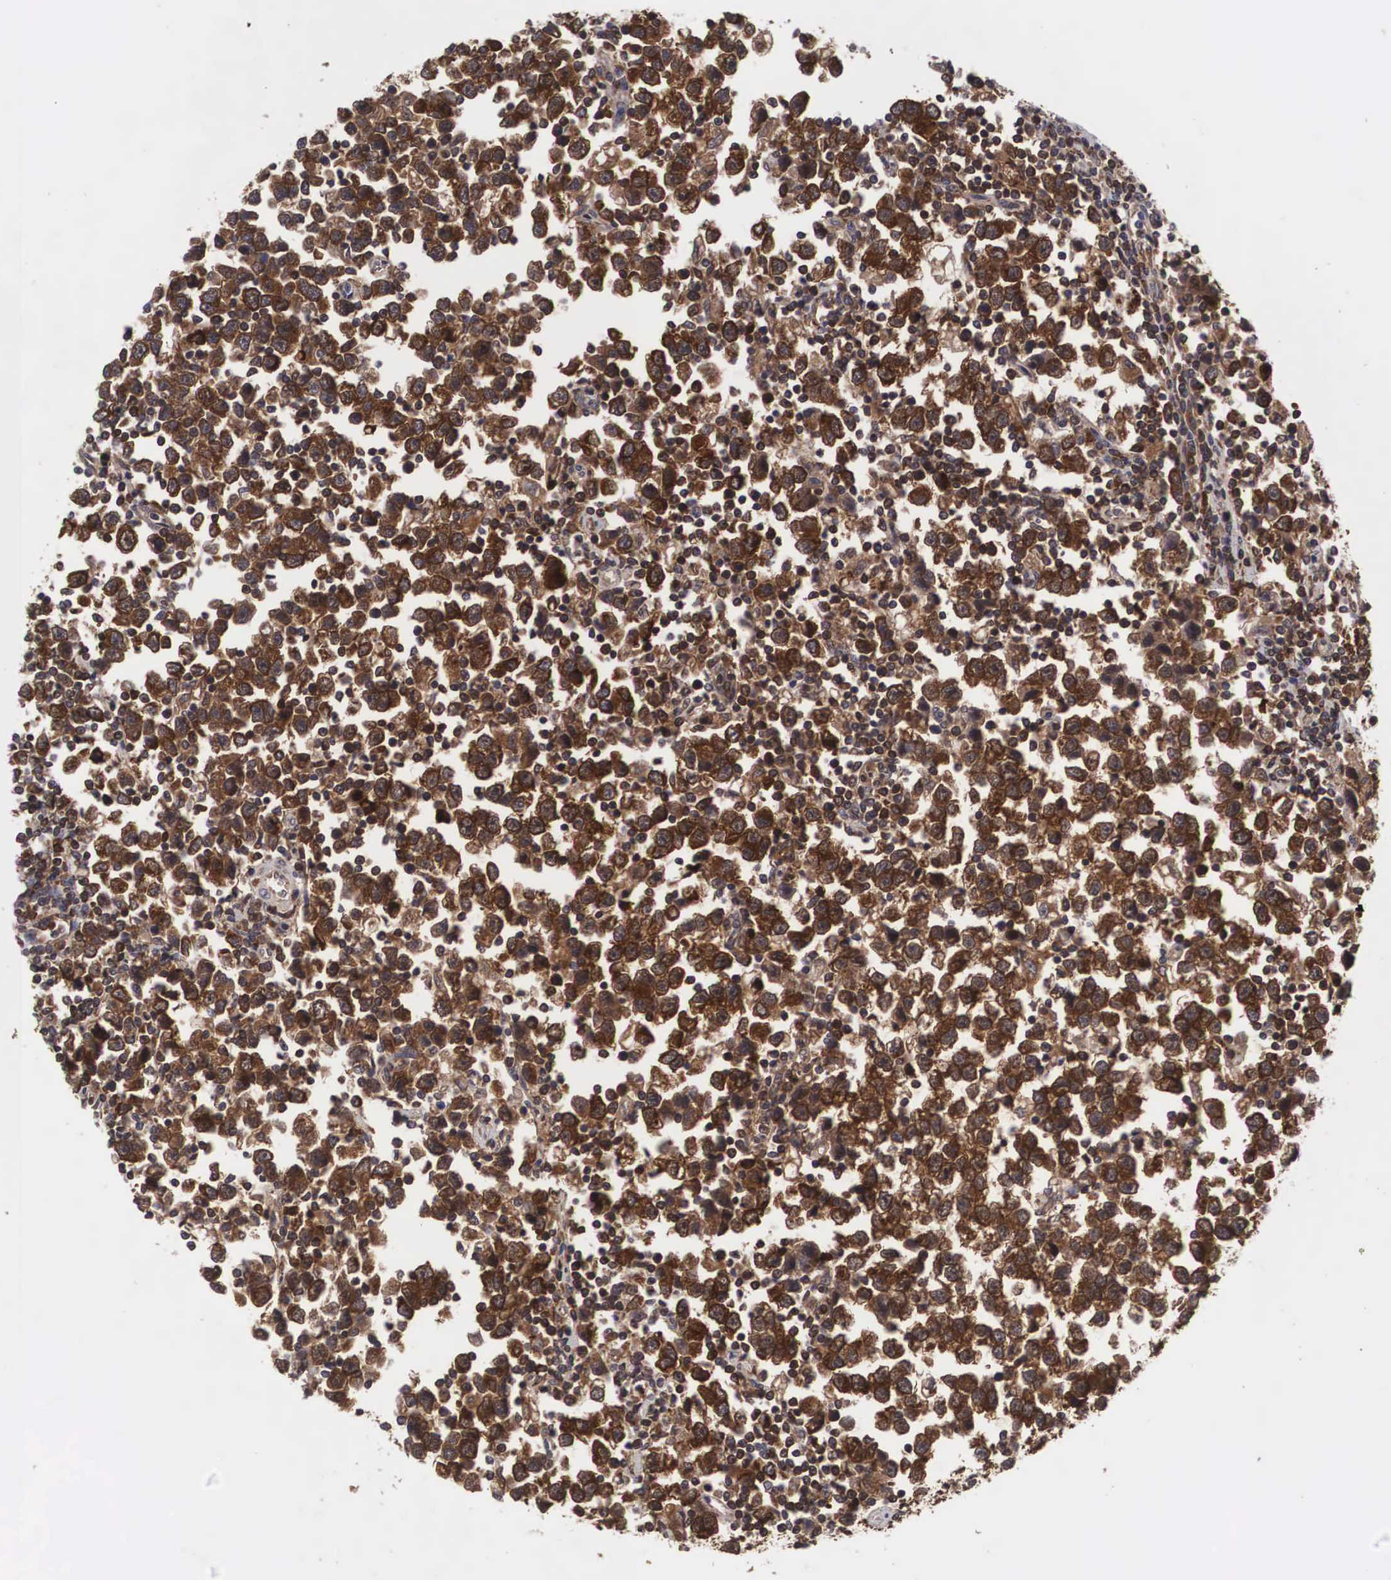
{"staining": {"intensity": "strong", "quantity": ">75%", "location": "cytoplasmic/membranous,nuclear"}, "tissue": "testis cancer", "cell_type": "Tumor cells", "image_type": "cancer", "snomed": [{"axis": "morphology", "description": "Seminoma, NOS"}, {"axis": "topography", "description": "Testis"}], "caption": "Brown immunohistochemical staining in testis cancer (seminoma) exhibits strong cytoplasmic/membranous and nuclear positivity in about >75% of tumor cells.", "gene": "ADSL", "patient": {"sex": "male", "age": 43}}